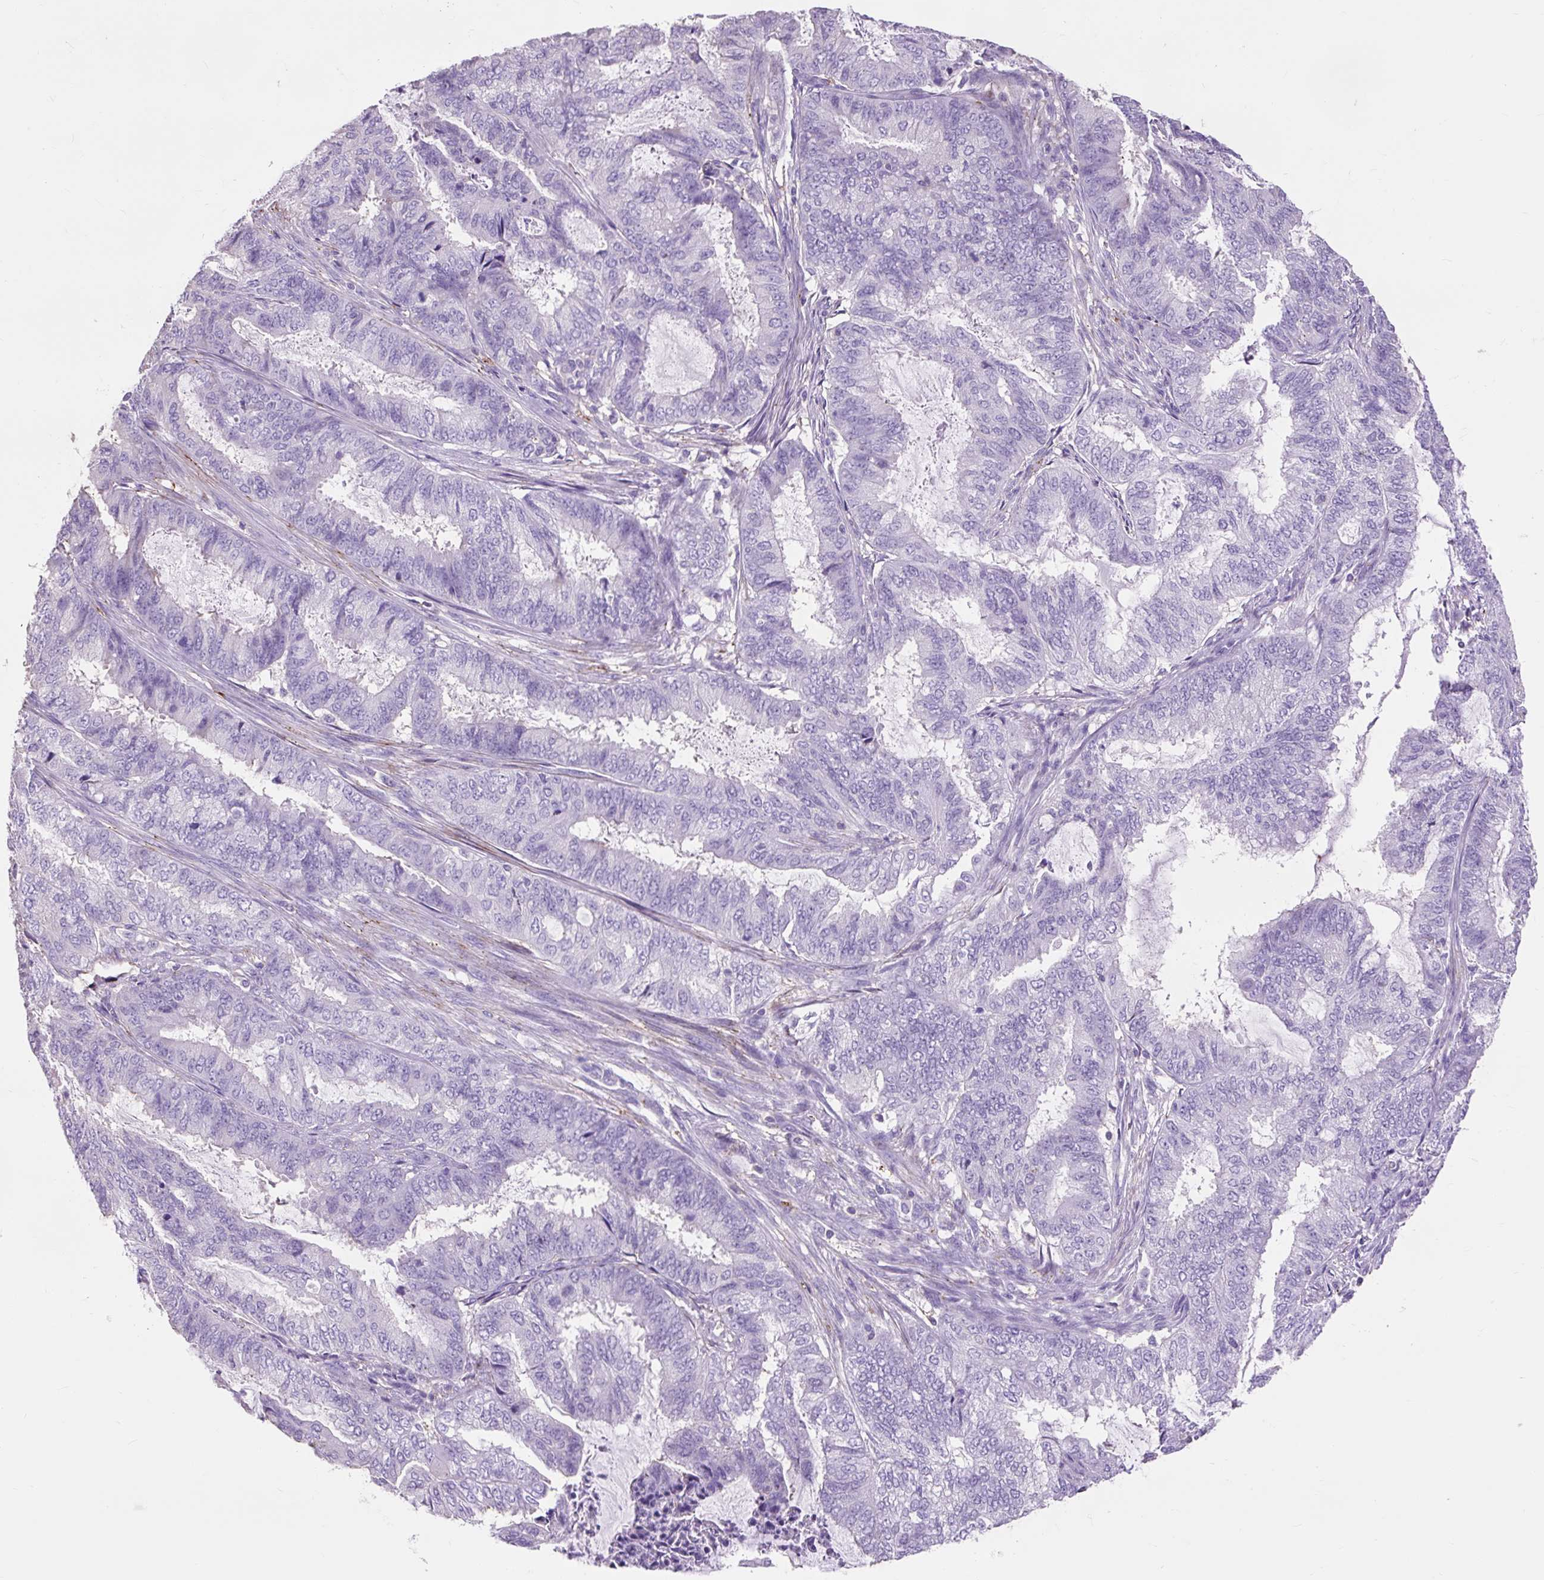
{"staining": {"intensity": "negative", "quantity": "none", "location": "none"}, "tissue": "endometrial cancer", "cell_type": "Tumor cells", "image_type": "cancer", "snomed": [{"axis": "morphology", "description": "Adenocarcinoma, NOS"}, {"axis": "topography", "description": "Endometrium"}], "caption": "Tumor cells are negative for brown protein staining in endometrial adenocarcinoma.", "gene": "OR10A7", "patient": {"sex": "female", "age": 51}}